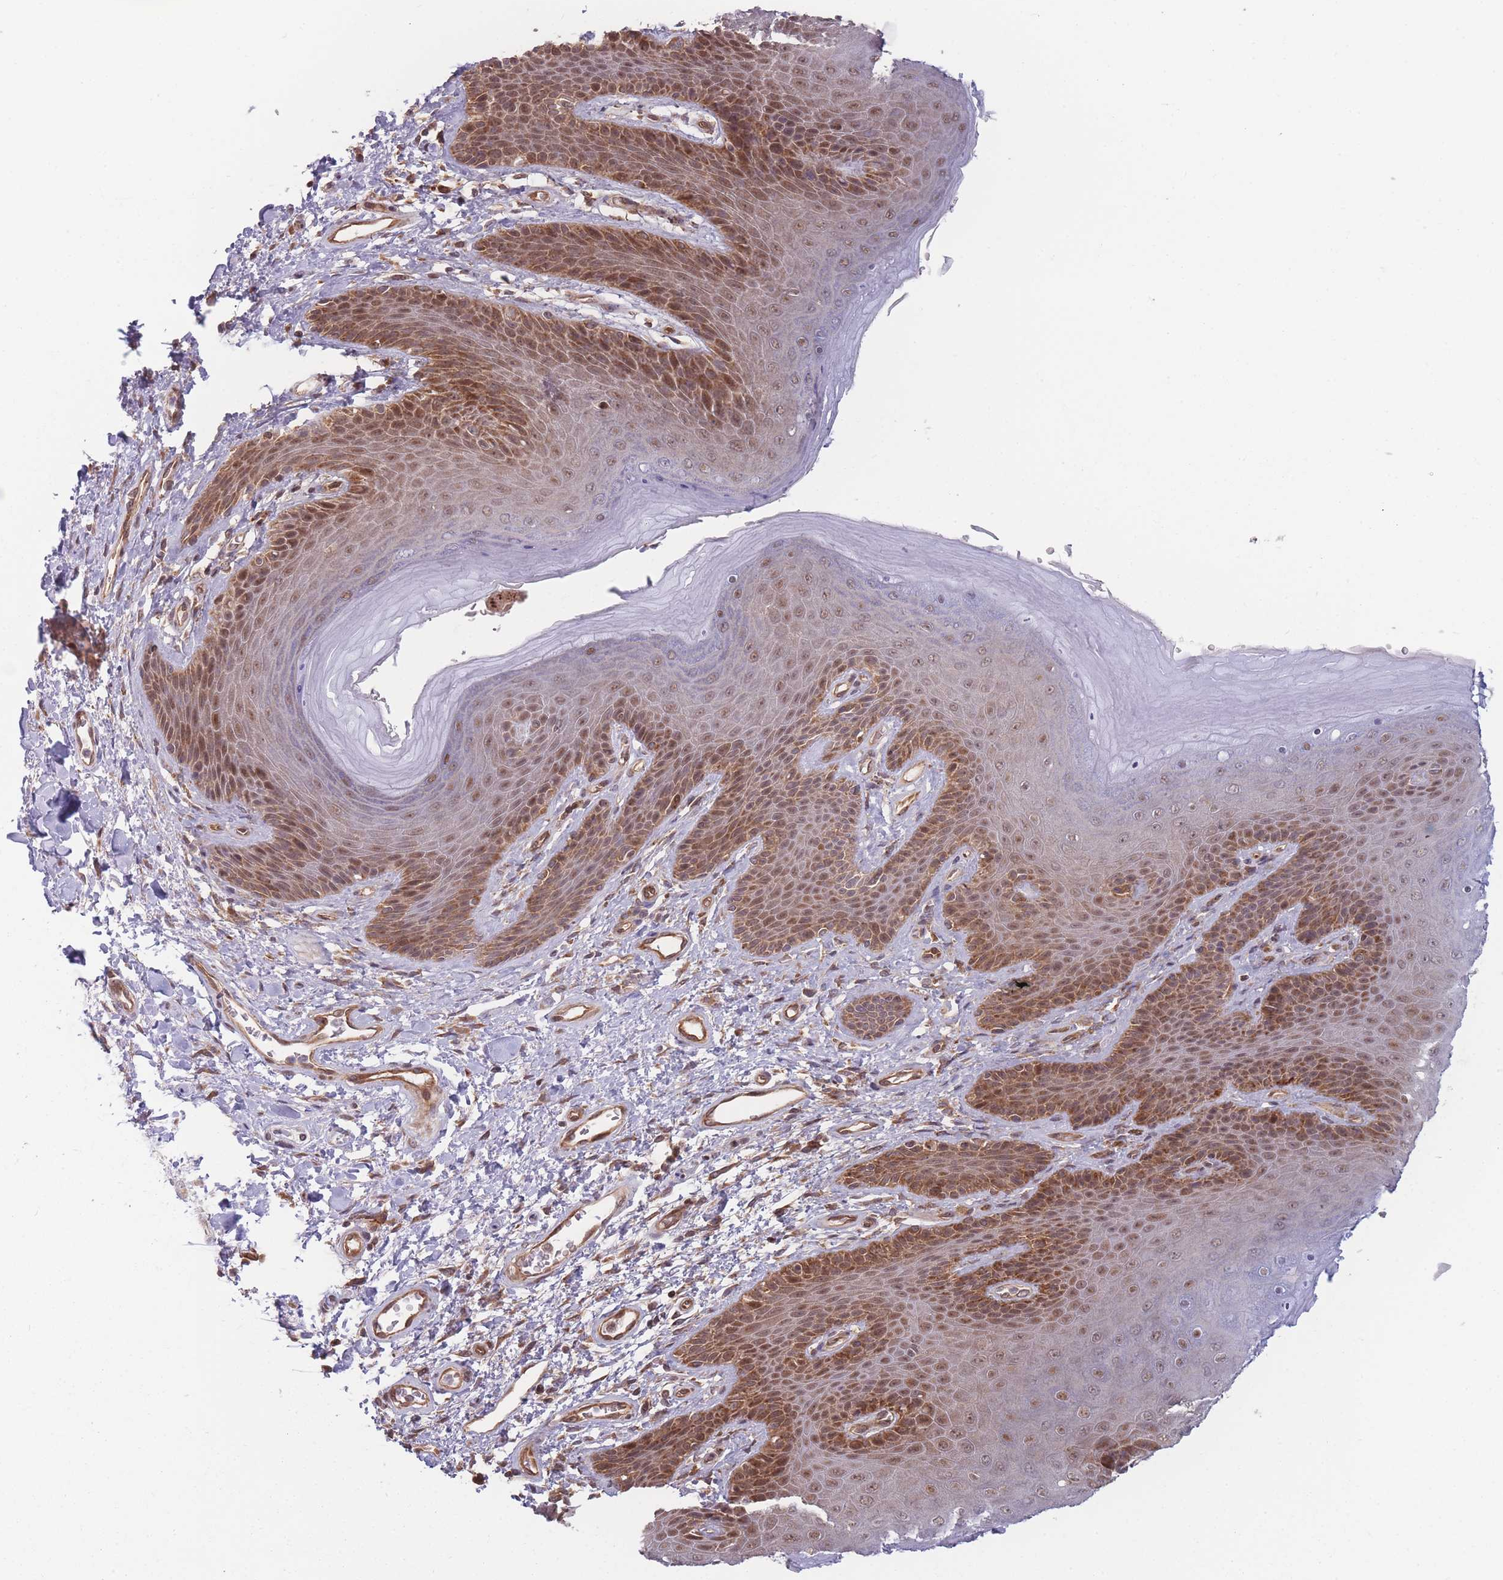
{"staining": {"intensity": "moderate", "quantity": ">75%", "location": "cytoplasmic/membranous,nuclear"}, "tissue": "skin", "cell_type": "Epidermal cells", "image_type": "normal", "snomed": [{"axis": "morphology", "description": "Normal tissue, NOS"}, {"axis": "topography", "description": "Anal"}], "caption": "Protein staining shows moderate cytoplasmic/membranous,nuclear staining in approximately >75% of epidermal cells in normal skin. The staining was performed using DAB to visualize the protein expression in brown, while the nuclei were stained in blue with hematoxylin (Magnification: 20x).", "gene": "RPS18", "patient": {"sex": "female", "age": 89}}